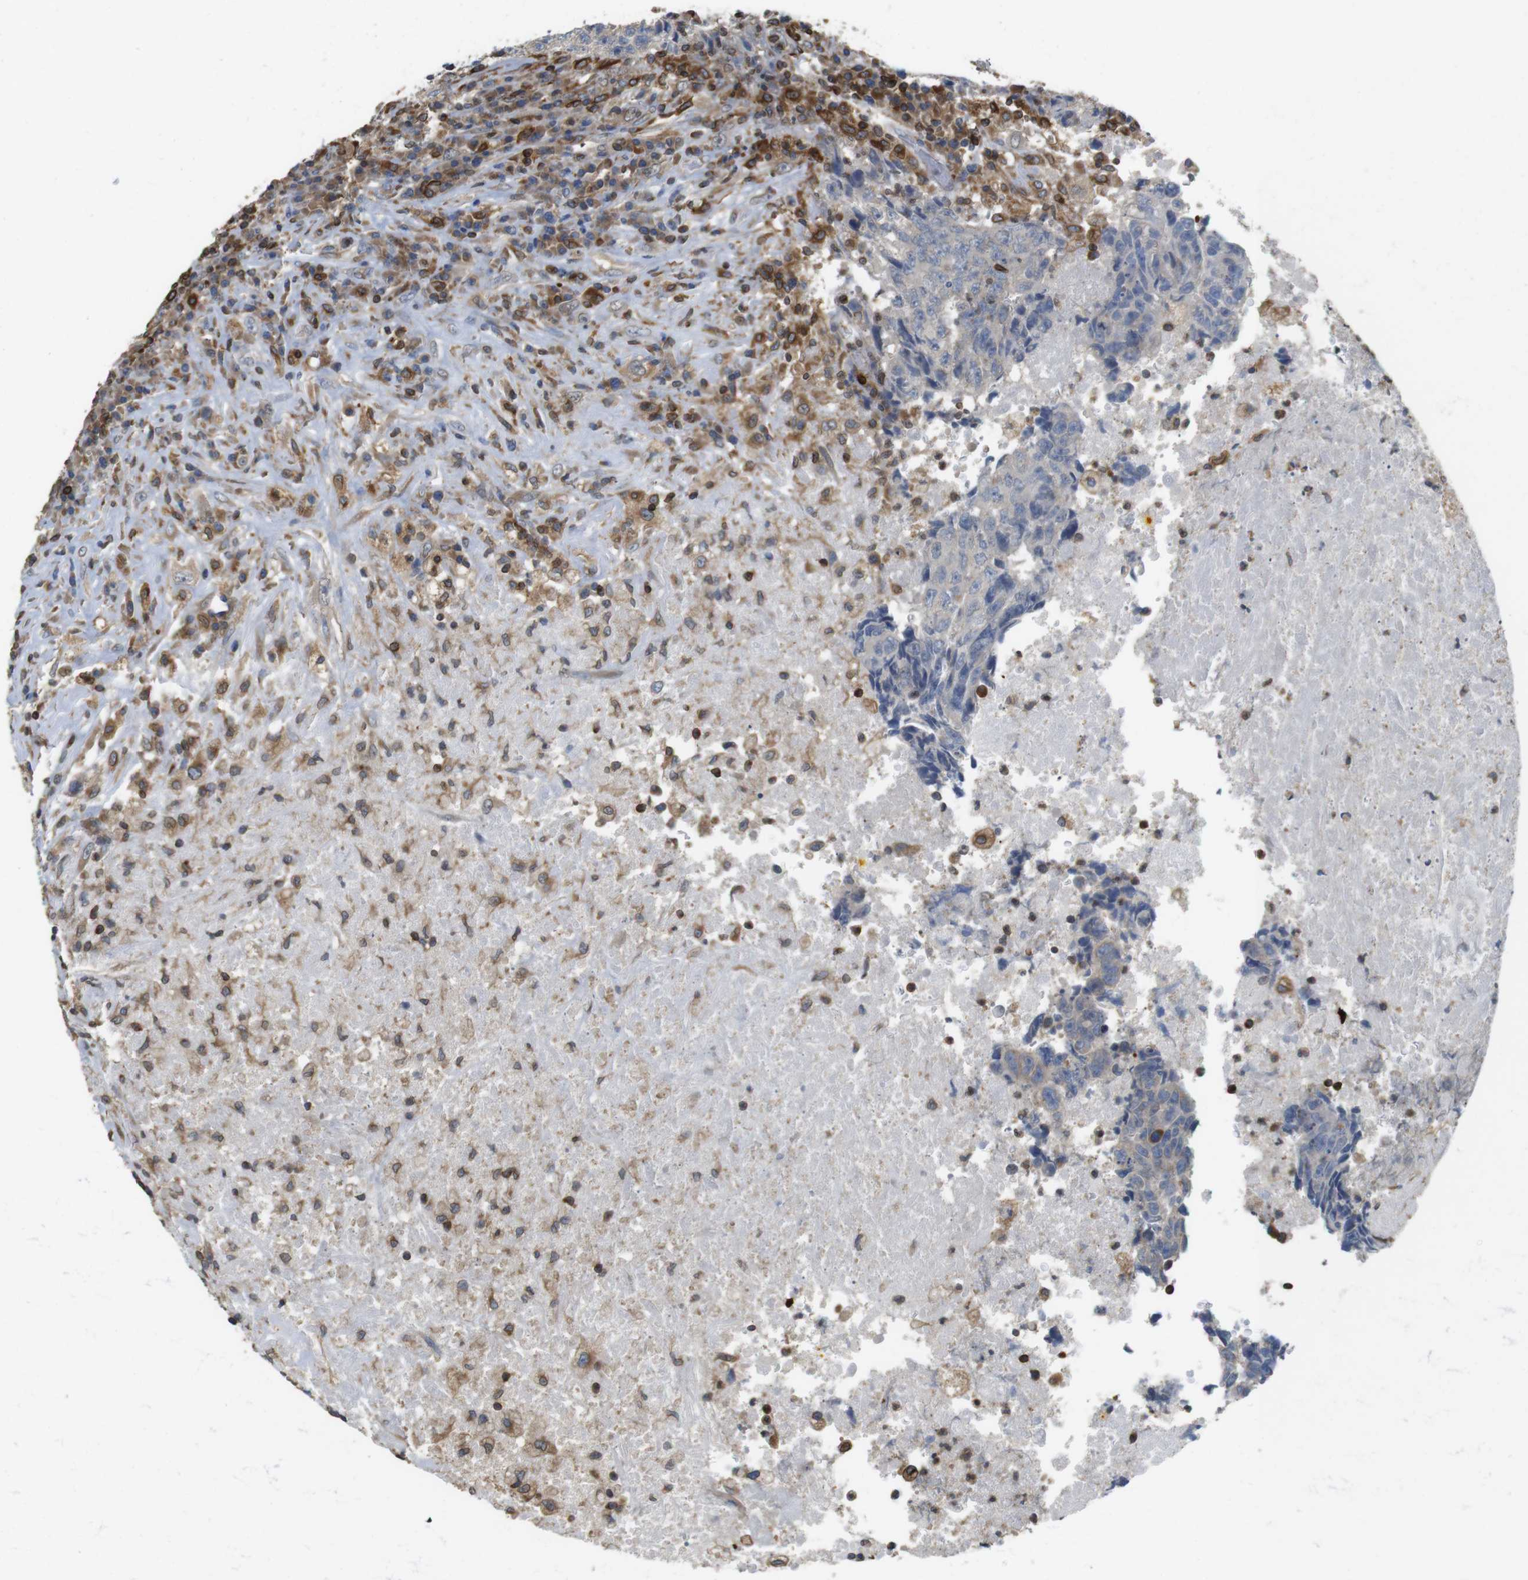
{"staining": {"intensity": "weak", "quantity": "<25%", "location": "cytoplasmic/membranous"}, "tissue": "testis cancer", "cell_type": "Tumor cells", "image_type": "cancer", "snomed": [{"axis": "morphology", "description": "Necrosis, NOS"}, {"axis": "morphology", "description": "Carcinoma, Embryonal, NOS"}, {"axis": "topography", "description": "Testis"}], "caption": "Immunohistochemical staining of testis cancer shows no significant expression in tumor cells.", "gene": "ARL6IP5", "patient": {"sex": "male", "age": 19}}